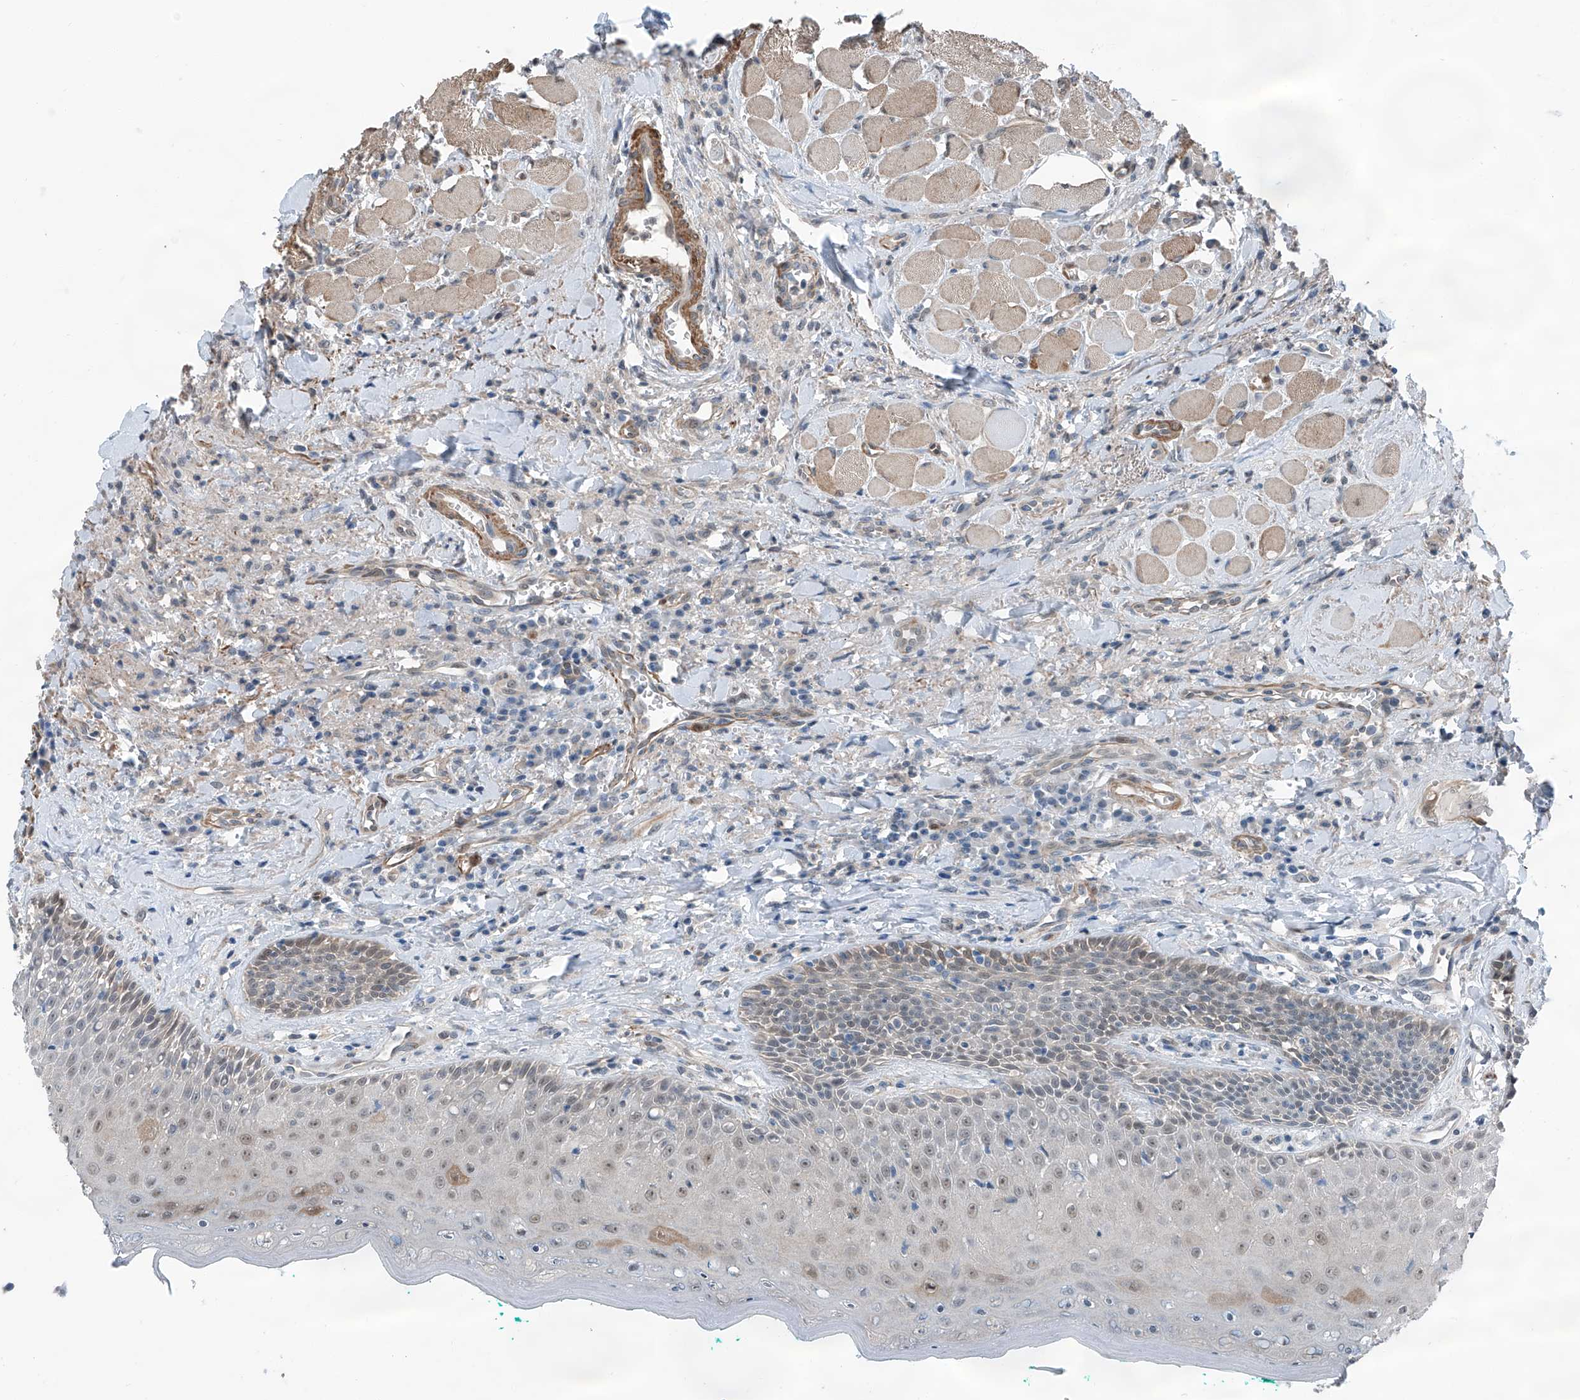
{"staining": {"intensity": "strong", "quantity": "<25%", "location": "cytoplasmic/membranous,nuclear"}, "tissue": "oral mucosa", "cell_type": "Squamous epithelial cells", "image_type": "normal", "snomed": [{"axis": "morphology", "description": "Normal tissue, NOS"}, {"axis": "topography", "description": "Oral tissue"}], "caption": "Immunohistochemistry photomicrograph of benign oral mucosa: oral mucosa stained using IHC displays medium levels of strong protein expression localized specifically in the cytoplasmic/membranous,nuclear of squamous epithelial cells, appearing as a cytoplasmic/membranous,nuclear brown color.", "gene": "HSPA6", "patient": {"sex": "female", "age": 70}}